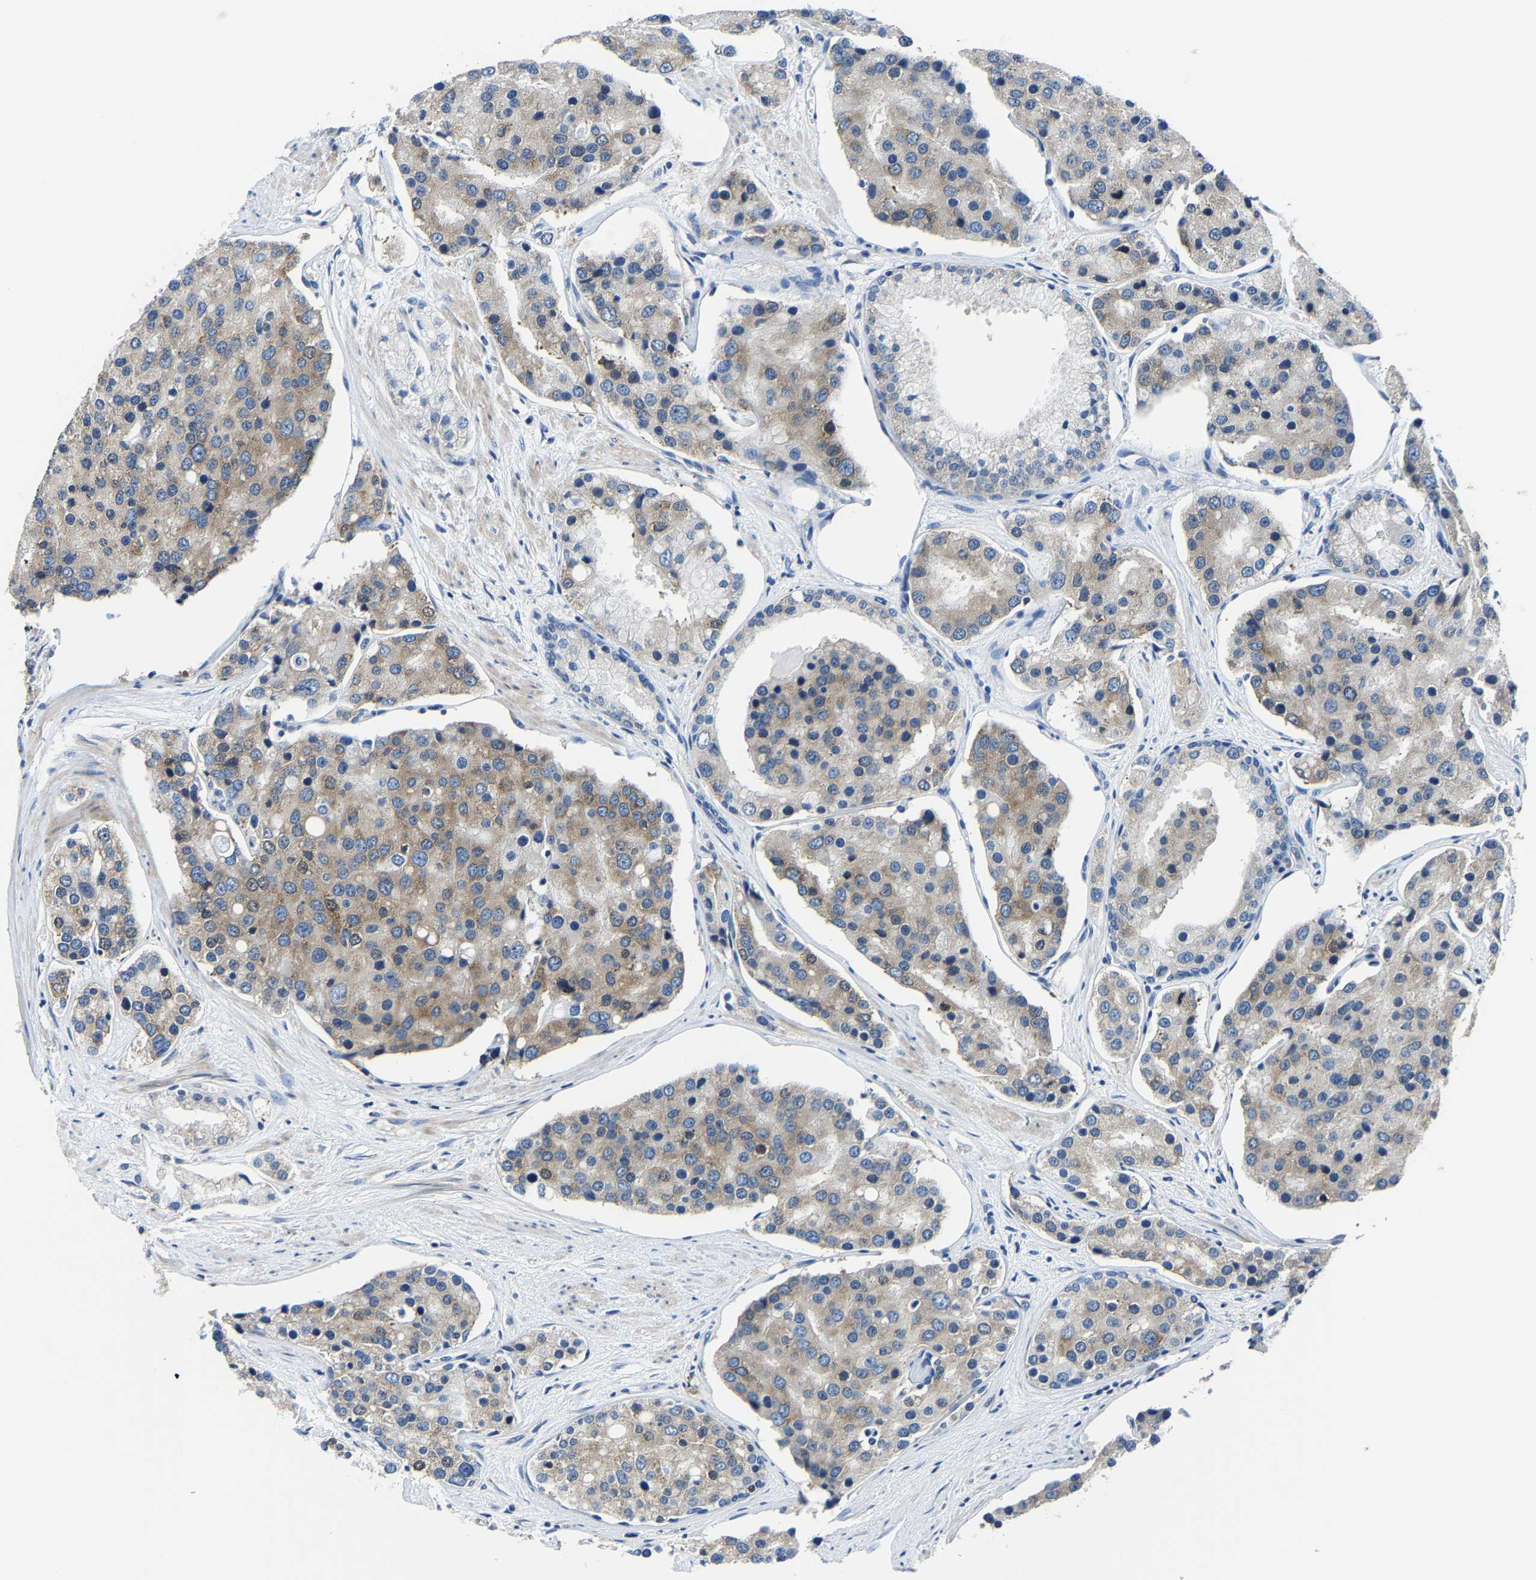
{"staining": {"intensity": "moderate", "quantity": ">75%", "location": "cytoplasmic/membranous"}, "tissue": "prostate cancer", "cell_type": "Tumor cells", "image_type": "cancer", "snomed": [{"axis": "morphology", "description": "Adenocarcinoma, High grade"}, {"axis": "topography", "description": "Prostate"}], "caption": "Protein analysis of adenocarcinoma (high-grade) (prostate) tissue shows moderate cytoplasmic/membranous expression in about >75% of tumor cells. Using DAB (3,3'-diaminobenzidine) (brown) and hematoxylin (blue) stains, captured at high magnification using brightfield microscopy.", "gene": "G3BP2", "patient": {"sex": "male", "age": 50}}